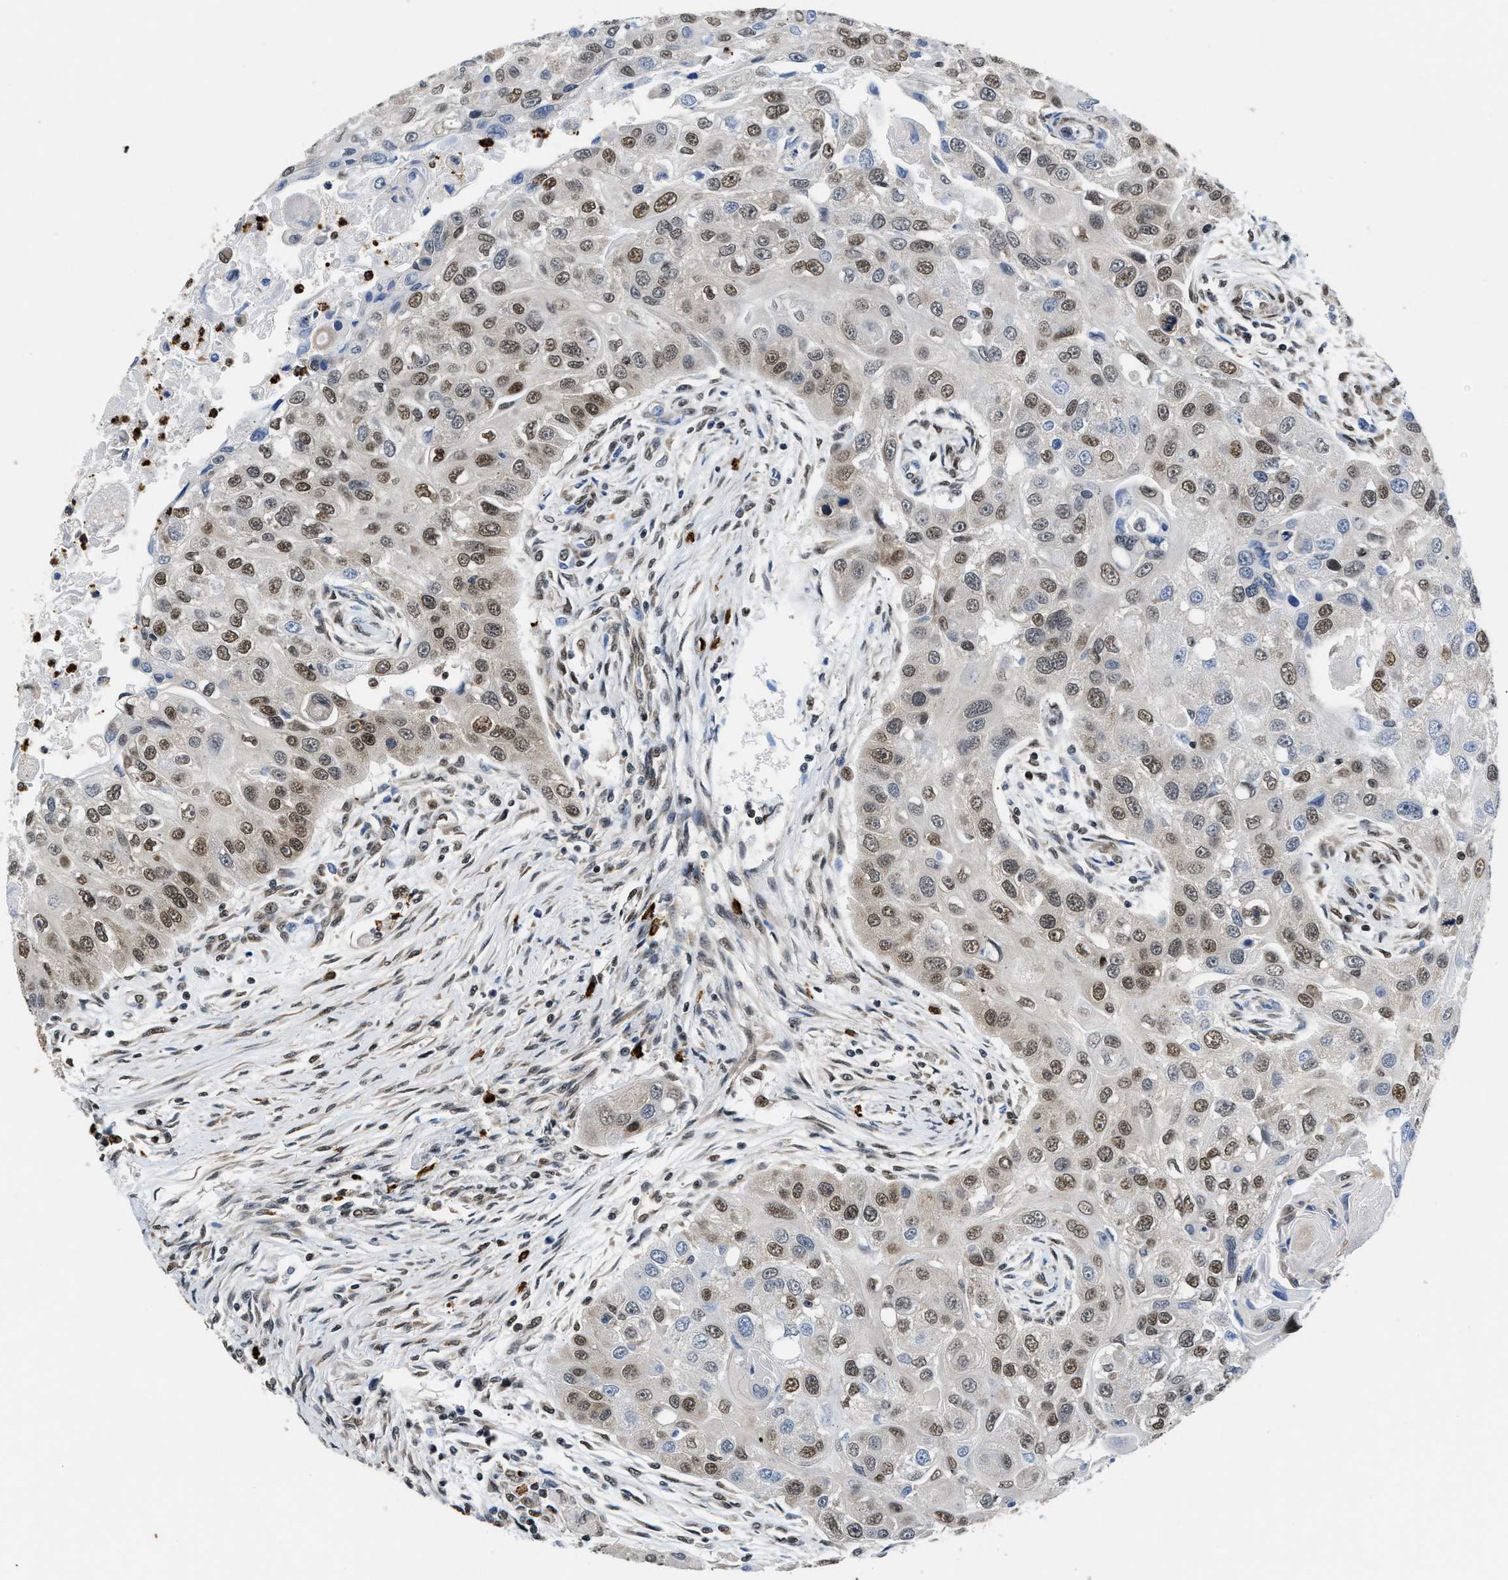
{"staining": {"intensity": "strong", "quantity": "25%-75%", "location": "nuclear"}, "tissue": "head and neck cancer", "cell_type": "Tumor cells", "image_type": "cancer", "snomed": [{"axis": "morphology", "description": "Normal tissue, NOS"}, {"axis": "morphology", "description": "Squamous cell carcinoma, NOS"}, {"axis": "topography", "description": "Skeletal muscle"}, {"axis": "topography", "description": "Head-Neck"}], "caption": "The image displays immunohistochemical staining of head and neck cancer (squamous cell carcinoma). There is strong nuclear staining is appreciated in approximately 25%-75% of tumor cells.", "gene": "CCNDBP1", "patient": {"sex": "male", "age": 51}}